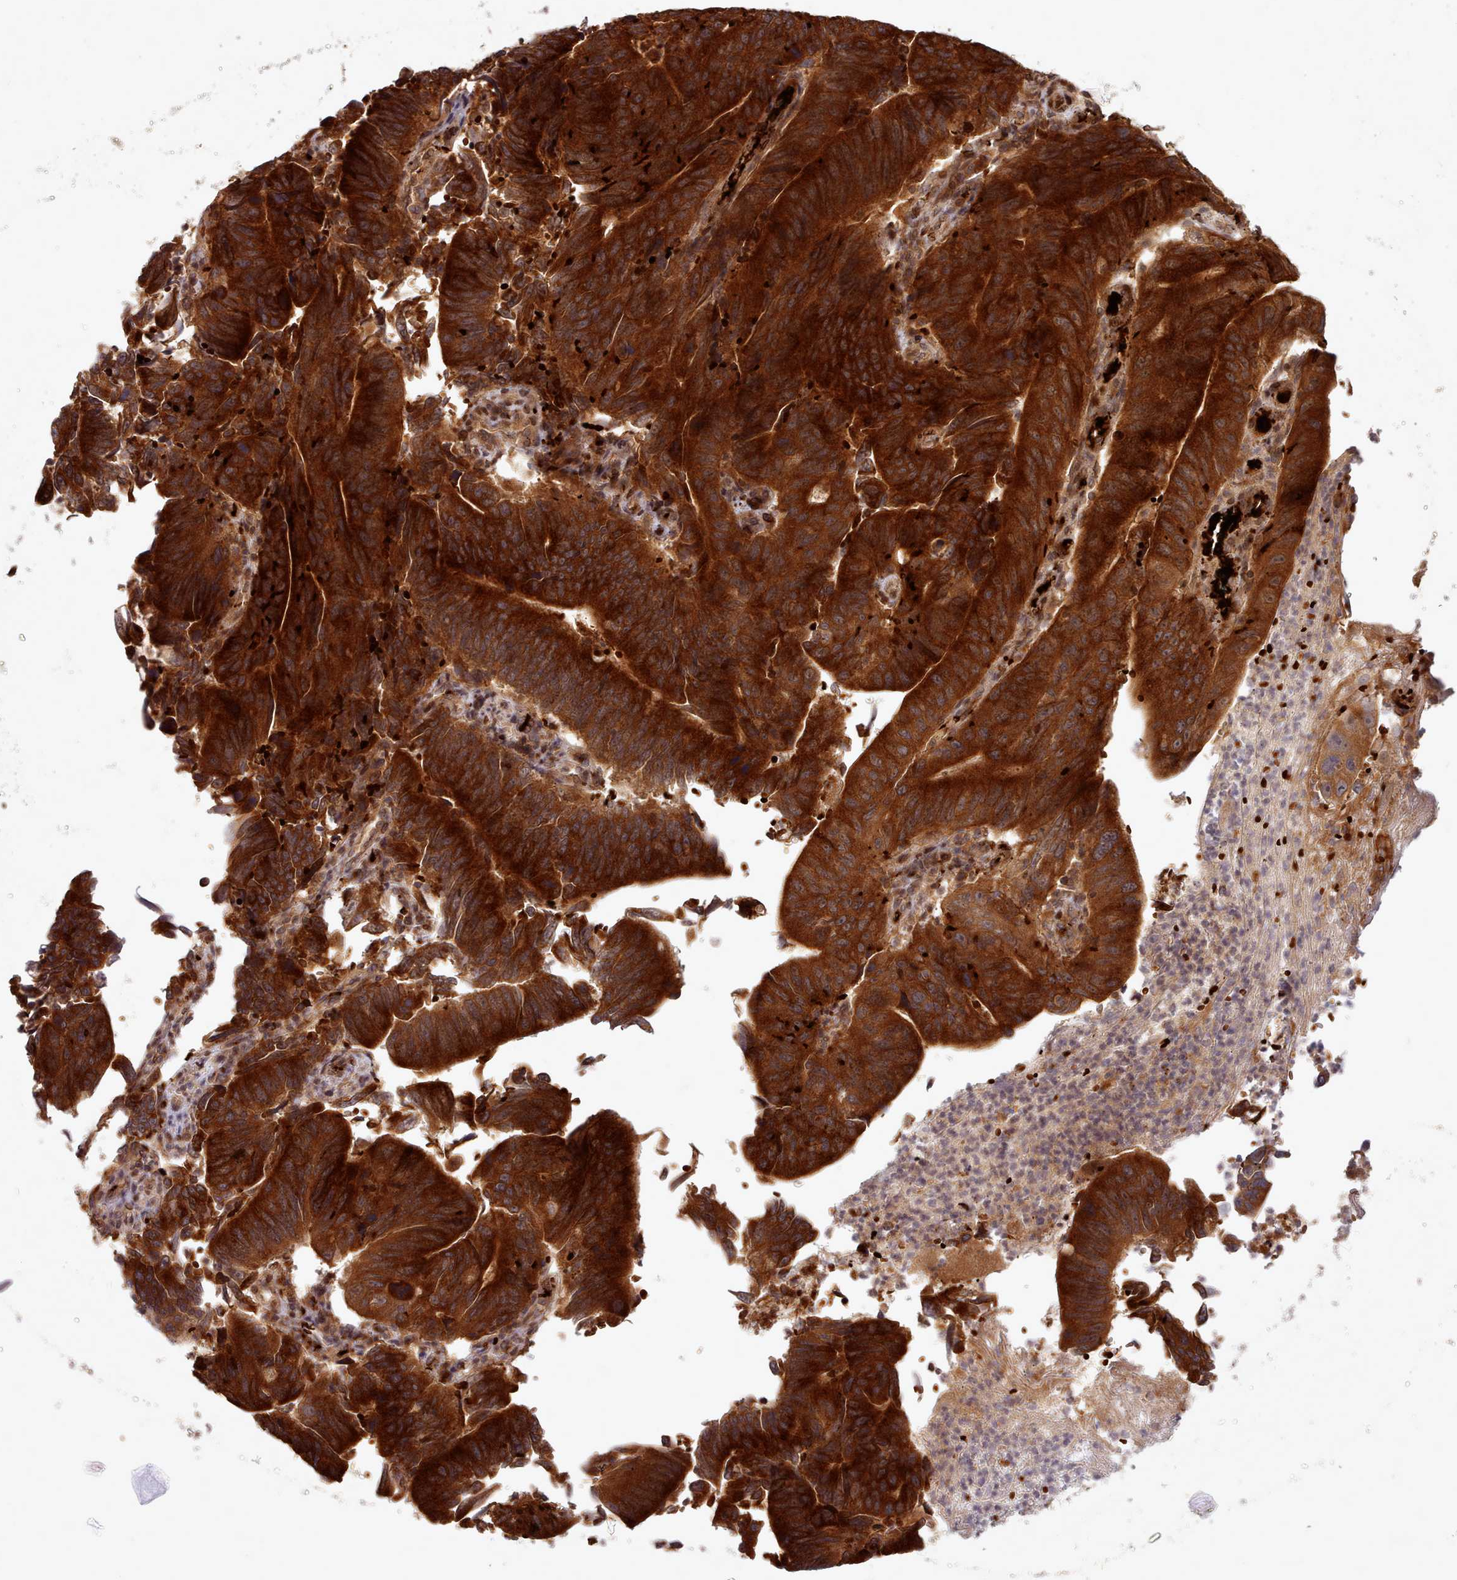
{"staining": {"intensity": "strong", "quantity": ">75%", "location": "cytoplasmic/membranous"}, "tissue": "stomach cancer", "cell_type": "Tumor cells", "image_type": "cancer", "snomed": [{"axis": "morphology", "description": "Adenocarcinoma, NOS"}, {"axis": "topography", "description": "Stomach"}], "caption": "IHC (DAB) staining of human stomach adenocarcinoma shows strong cytoplasmic/membranous protein positivity in about >75% of tumor cells.", "gene": "UBE2G1", "patient": {"sex": "male", "age": 59}}